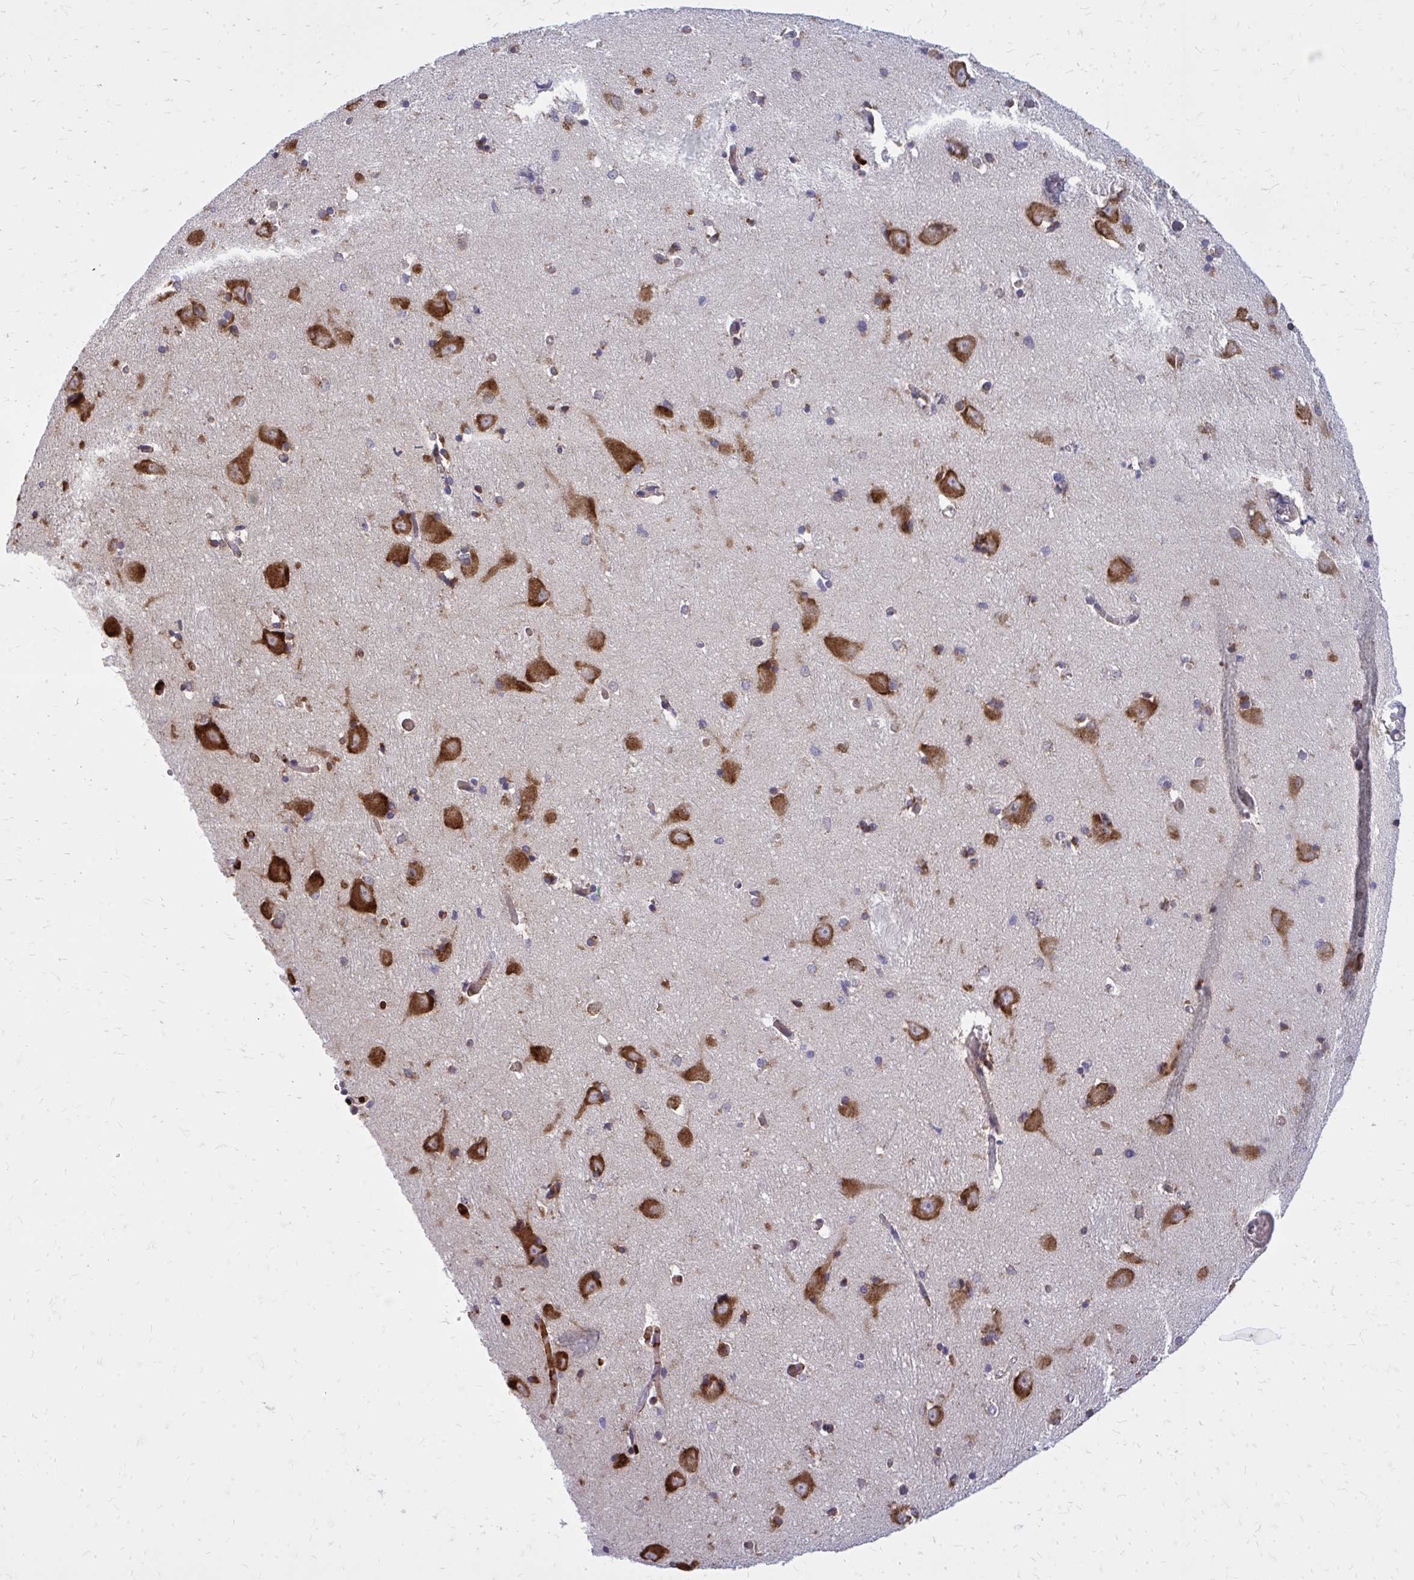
{"staining": {"intensity": "moderate", "quantity": "<25%", "location": "cytoplasmic/membranous"}, "tissue": "caudate", "cell_type": "Glial cells", "image_type": "normal", "snomed": [{"axis": "morphology", "description": "Normal tissue, NOS"}, {"axis": "topography", "description": "Lateral ventricle wall"}, {"axis": "topography", "description": "Hippocampus"}], "caption": "Protein expression analysis of normal human caudate reveals moderate cytoplasmic/membranous staining in about <25% of glial cells.", "gene": "PDK4", "patient": {"sex": "female", "age": 63}}